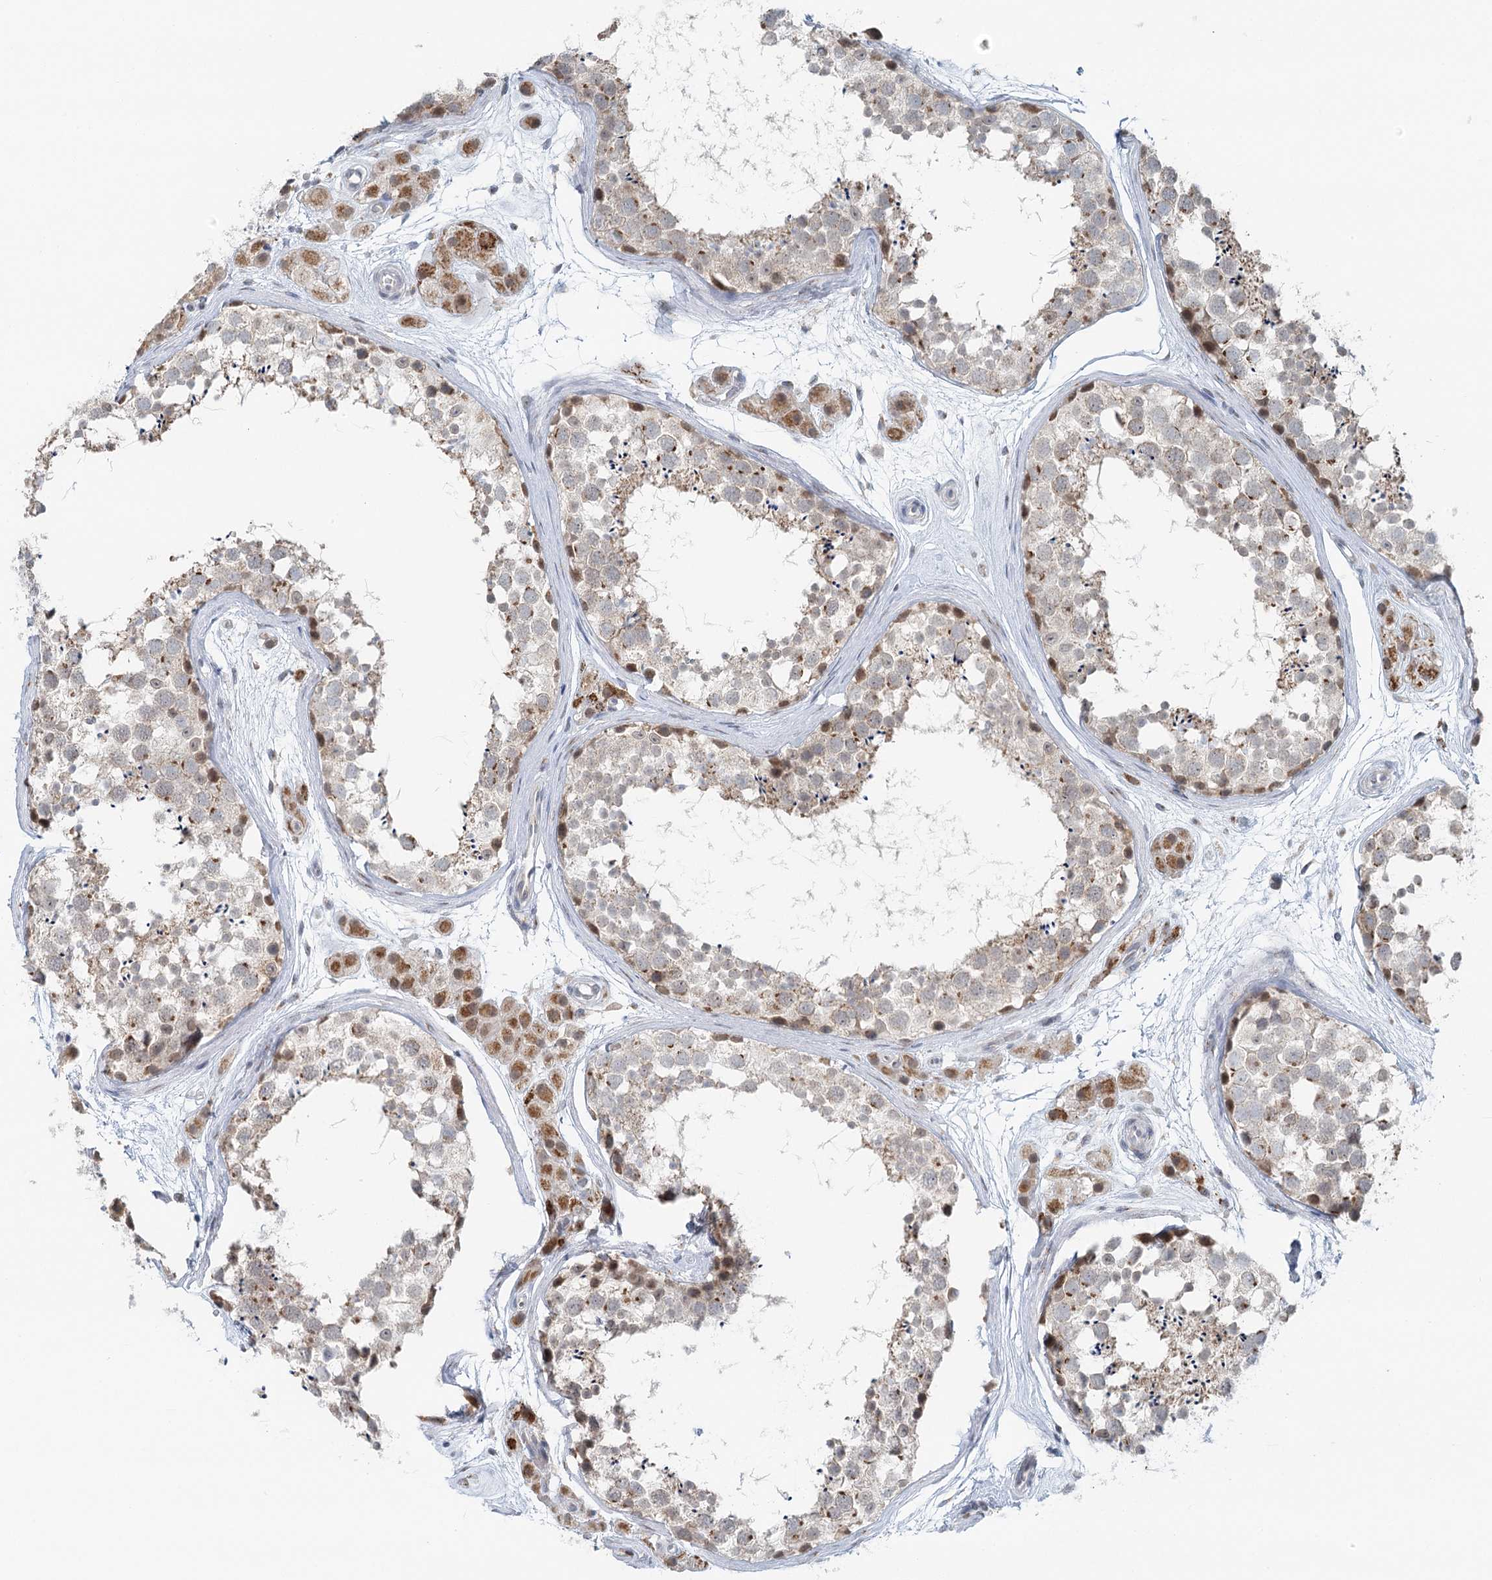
{"staining": {"intensity": "moderate", "quantity": ">75%", "location": "cytoplasmic/membranous"}, "tissue": "testis", "cell_type": "Cells in seminiferous ducts", "image_type": "normal", "snomed": [{"axis": "morphology", "description": "Normal tissue, NOS"}, {"axis": "topography", "description": "Testis"}], "caption": "Testis stained with DAB (3,3'-diaminobenzidine) immunohistochemistry reveals medium levels of moderate cytoplasmic/membranous staining in approximately >75% of cells in seminiferous ducts.", "gene": "RNF150", "patient": {"sex": "male", "age": 56}}